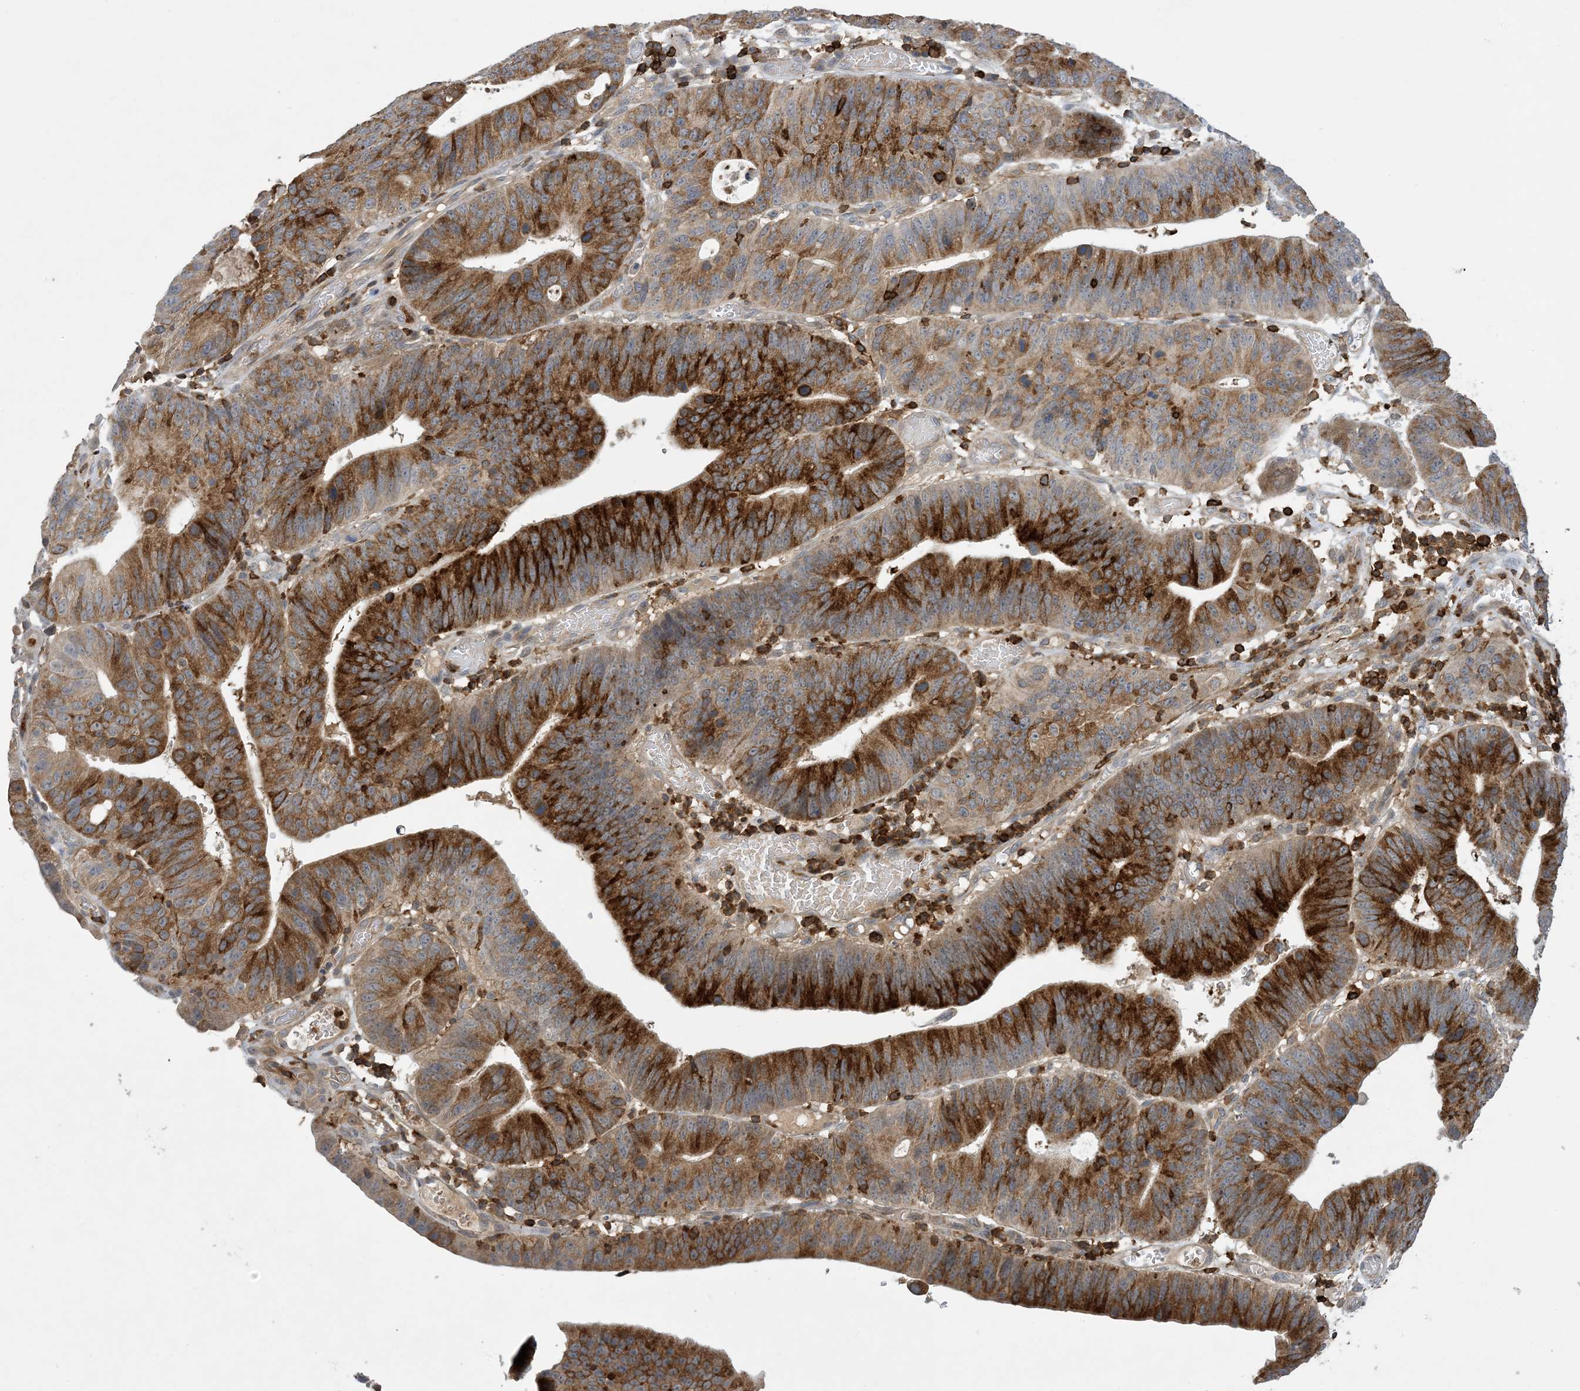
{"staining": {"intensity": "strong", "quantity": ">75%", "location": "cytoplasmic/membranous"}, "tissue": "stomach cancer", "cell_type": "Tumor cells", "image_type": "cancer", "snomed": [{"axis": "morphology", "description": "Adenocarcinoma, NOS"}, {"axis": "topography", "description": "Stomach"}], "caption": "The photomicrograph displays immunohistochemical staining of stomach cancer (adenocarcinoma). There is strong cytoplasmic/membranous staining is present in about >75% of tumor cells. (Stains: DAB (3,3'-diaminobenzidine) in brown, nuclei in blue, Microscopy: brightfield microscopy at high magnification).", "gene": "AK9", "patient": {"sex": "male", "age": 59}}